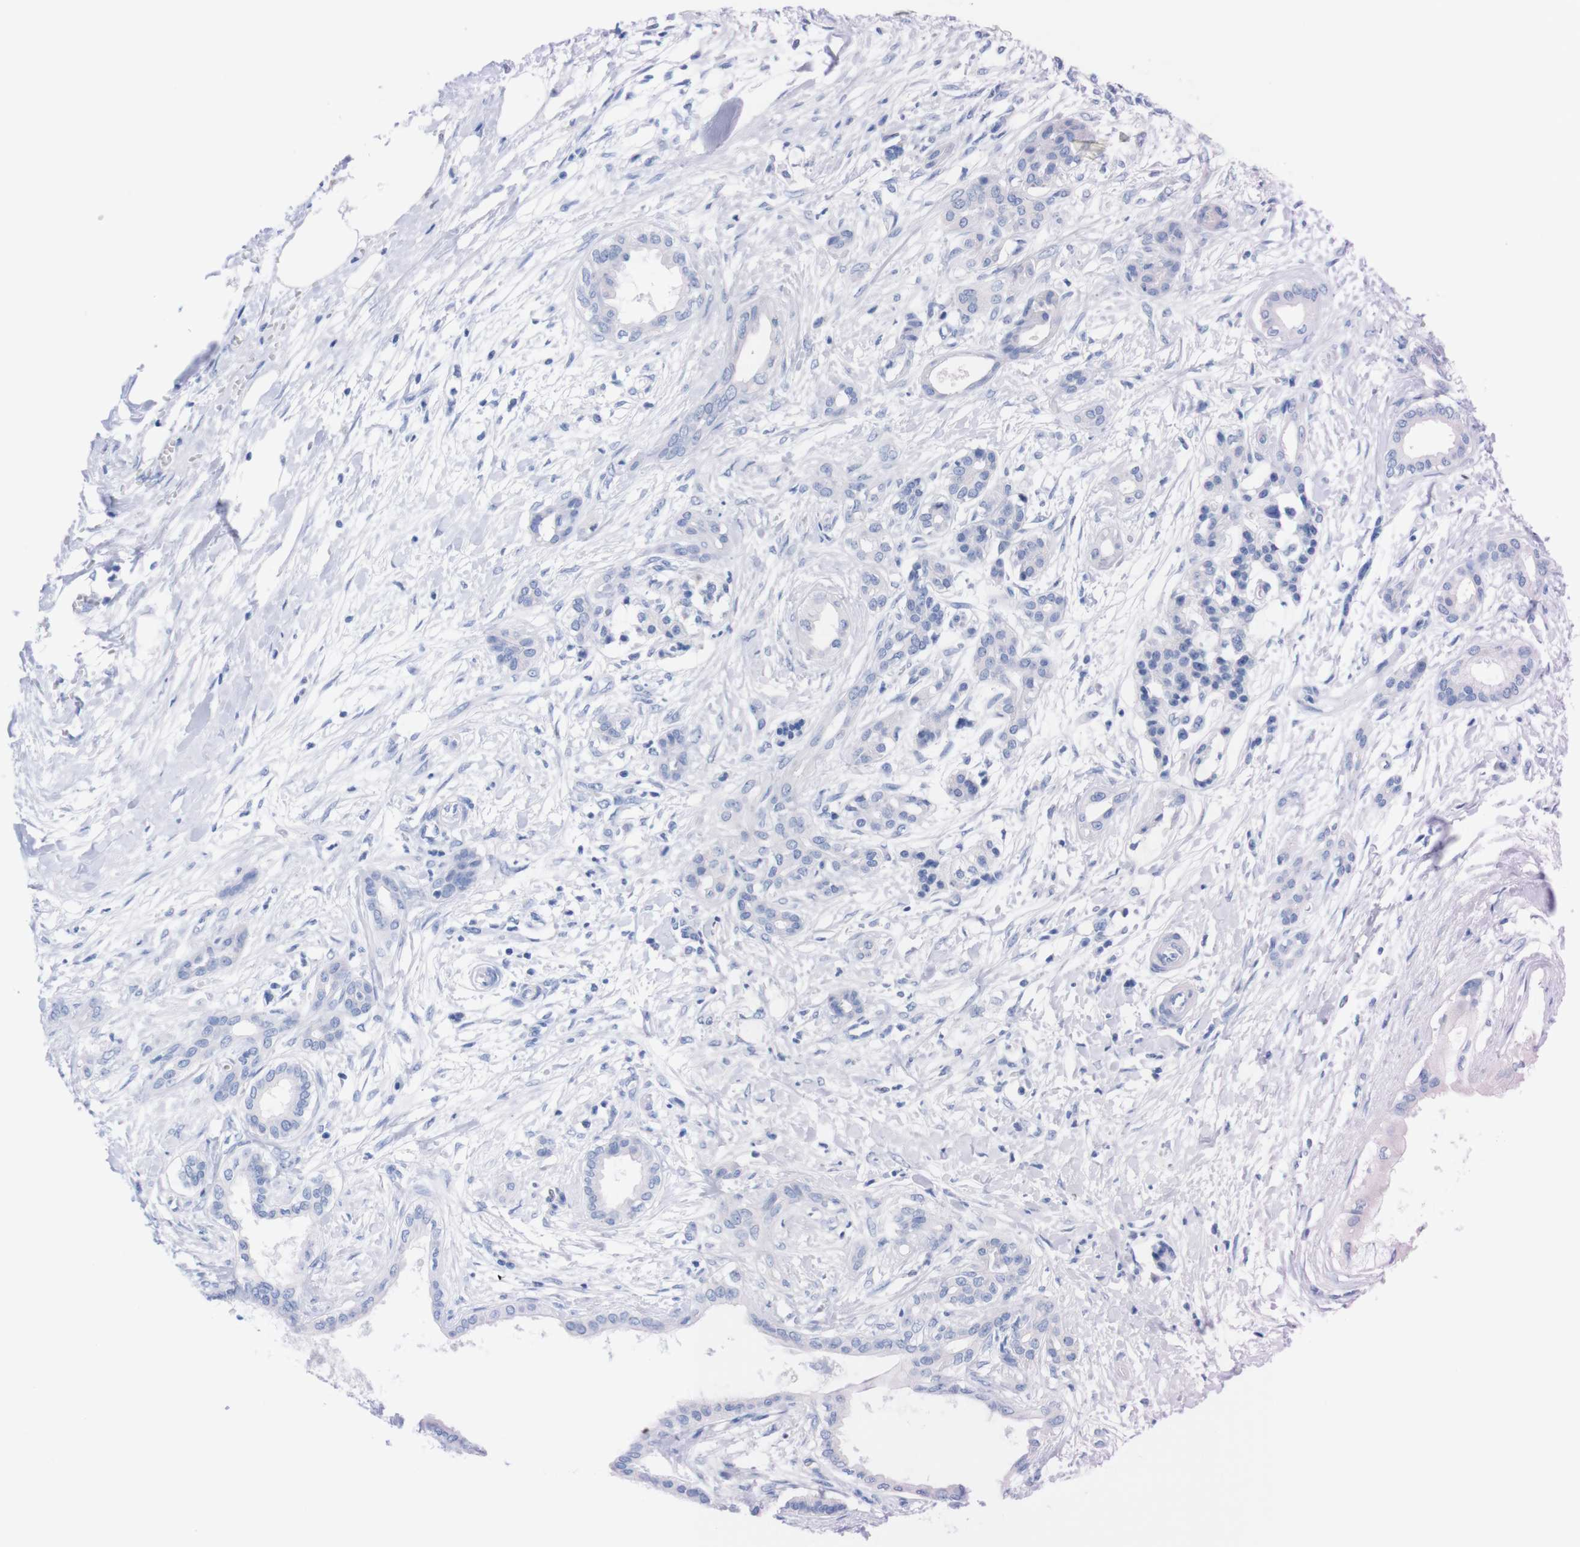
{"staining": {"intensity": "negative", "quantity": "none", "location": "none"}, "tissue": "pancreatic cancer", "cell_type": "Tumor cells", "image_type": "cancer", "snomed": [{"axis": "morphology", "description": "Adenocarcinoma, NOS"}, {"axis": "topography", "description": "Pancreas"}], "caption": "IHC of adenocarcinoma (pancreatic) reveals no staining in tumor cells.", "gene": "P2RY12", "patient": {"sex": "male", "age": 56}}